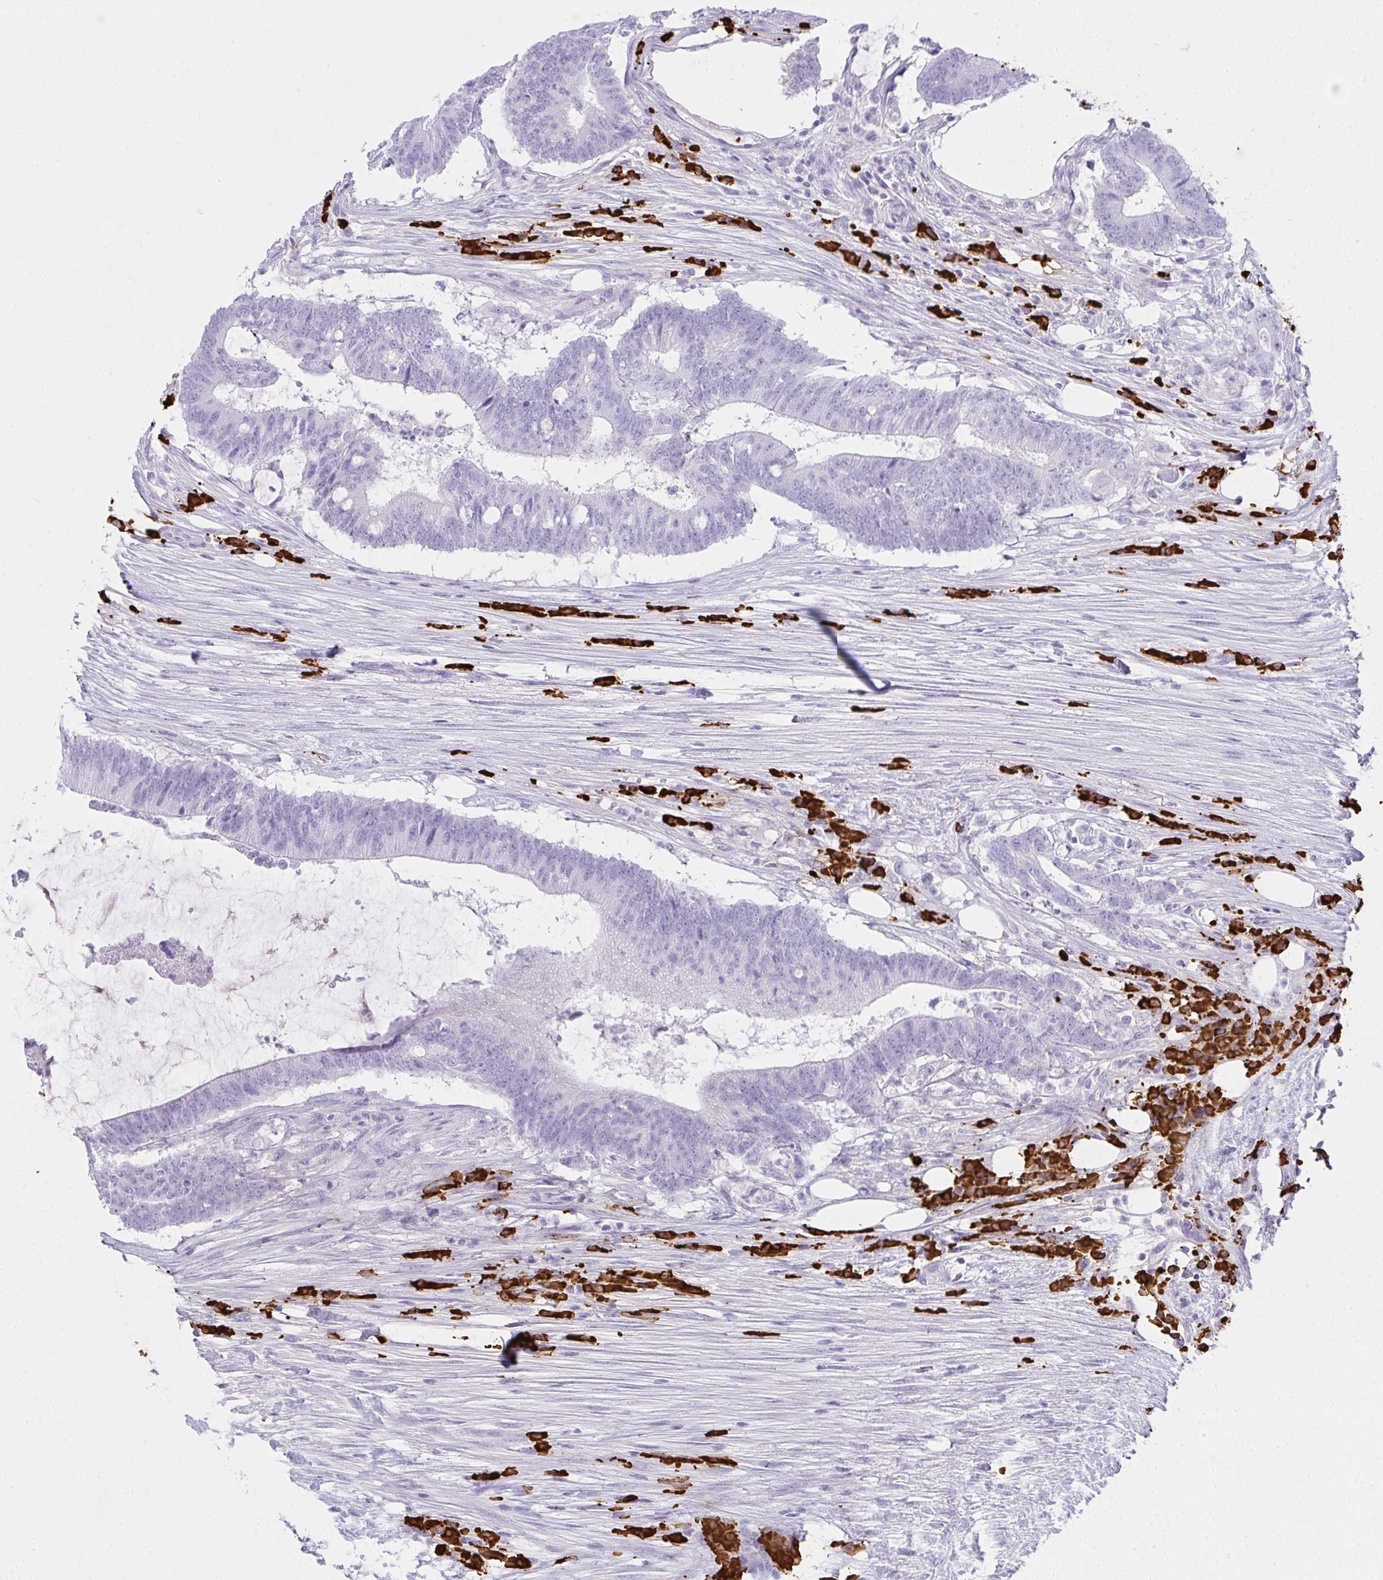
{"staining": {"intensity": "negative", "quantity": "none", "location": "none"}, "tissue": "colorectal cancer", "cell_type": "Tumor cells", "image_type": "cancer", "snomed": [{"axis": "morphology", "description": "Adenocarcinoma, NOS"}, {"axis": "topography", "description": "Colon"}], "caption": "Tumor cells are negative for brown protein staining in colorectal cancer (adenocarcinoma). Brightfield microscopy of immunohistochemistry (IHC) stained with DAB (3,3'-diaminobenzidine) (brown) and hematoxylin (blue), captured at high magnification.", "gene": "CDADC1", "patient": {"sex": "female", "age": 43}}